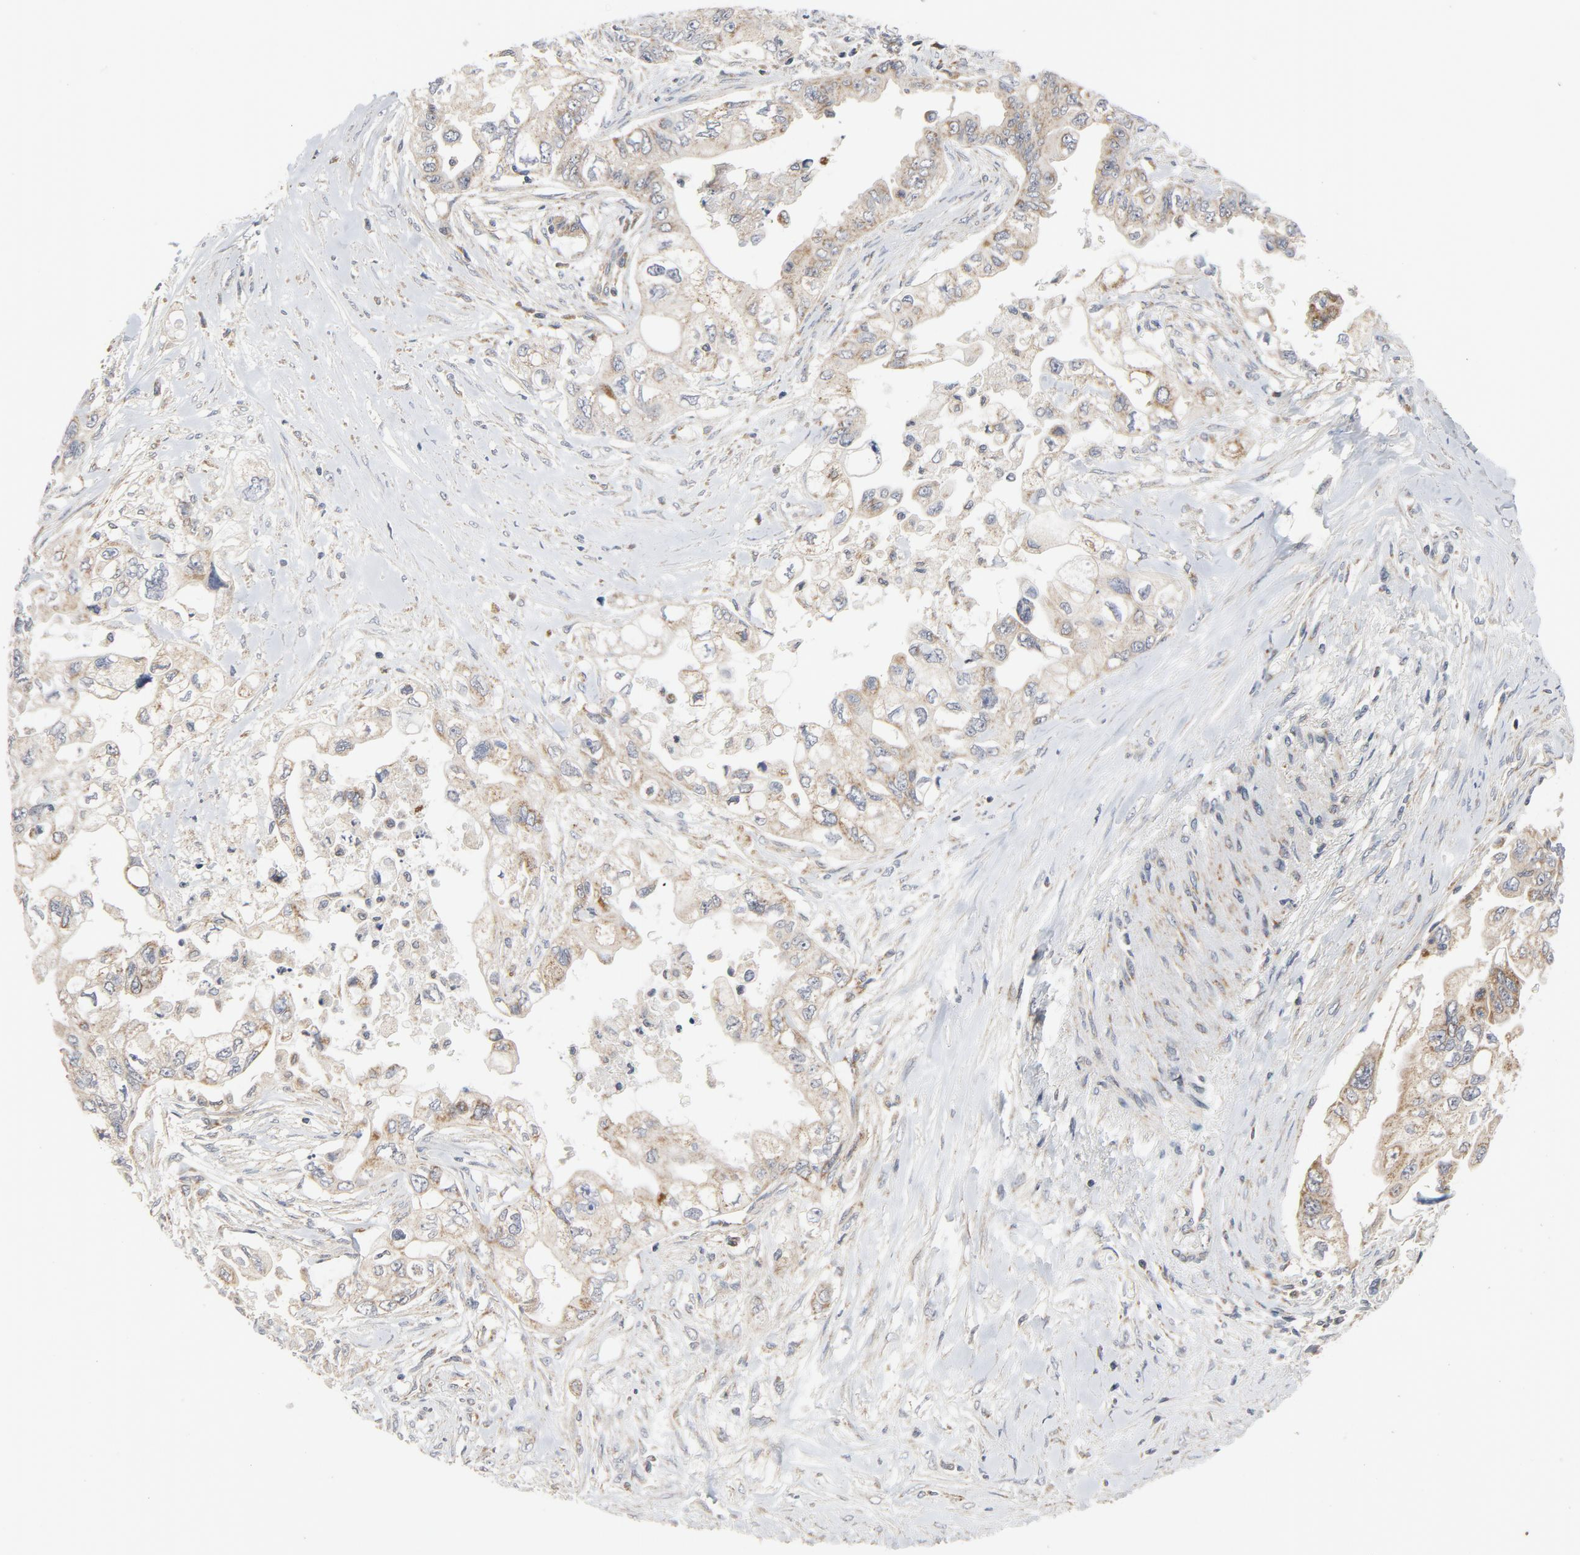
{"staining": {"intensity": "weak", "quantity": ">75%", "location": "nuclear"}, "tissue": "pancreatic cancer", "cell_type": "Tumor cells", "image_type": "cancer", "snomed": [{"axis": "morphology", "description": "Normal tissue, NOS"}, {"axis": "topography", "description": "Pancreas"}], "caption": "Immunohistochemistry (IHC) photomicrograph of neoplastic tissue: human pancreatic cancer stained using IHC displays low levels of weak protein expression localized specifically in the nuclear of tumor cells, appearing as a nuclear brown color.", "gene": "C14orf119", "patient": {"sex": "male", "age": 42}}